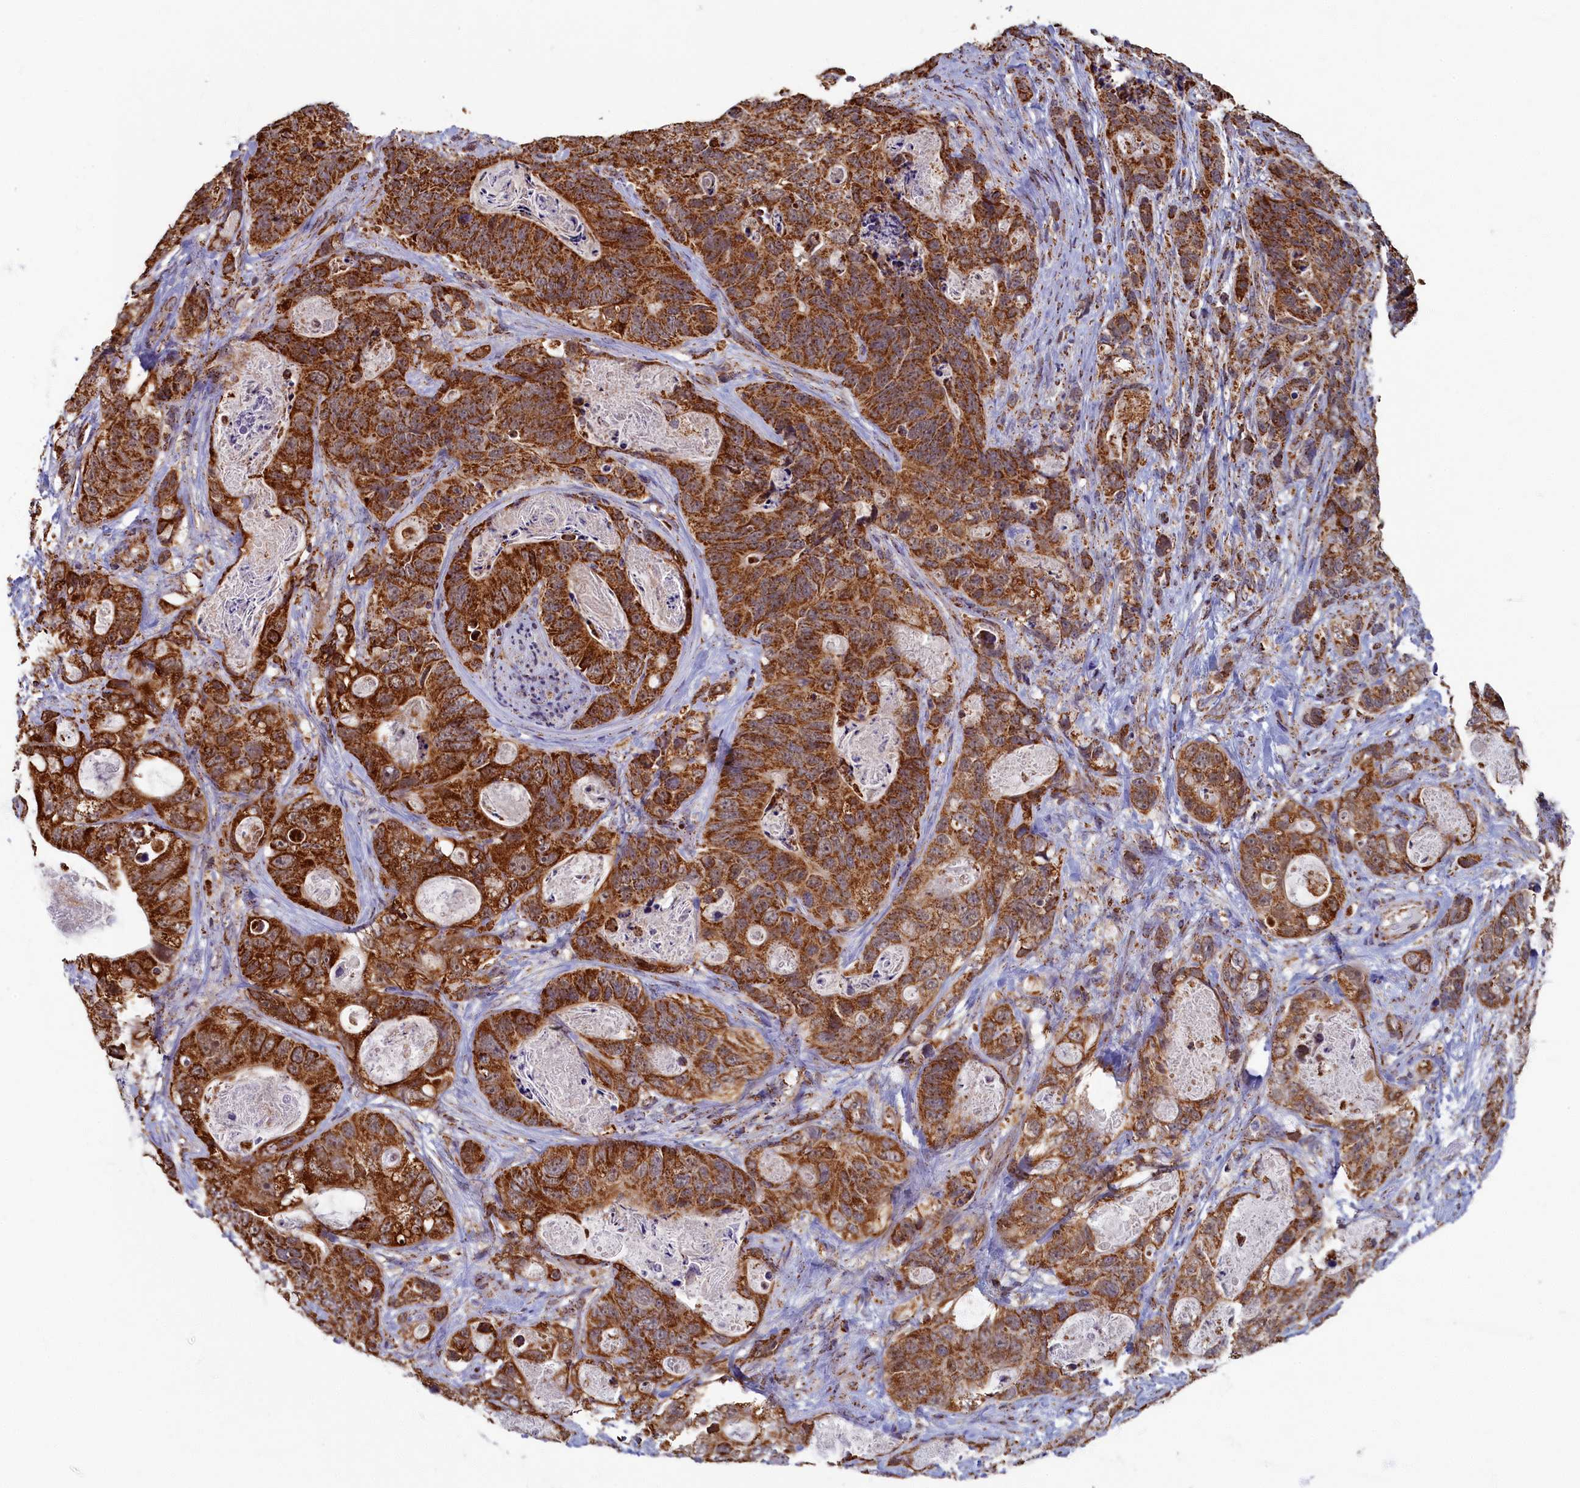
{"staining": {"intensity": "strong", "quantity": ">75%", "location": "cytoplasmic/membranous"}, "tissue": "stomach cancer", "cell_type": "Tumor cells", "image_type": "cancer", "snomed": [{"axis": "morphology", "description": "Normal tissue, NOS"}, {"axis": "morphology", "description": "Adenocarcinoma, NOS"}, {"axis": "topography", "description": "Stomach"}], "caption": "Stomach adenocarcinoma stained with a brown dye exhibits strong cytoplasmic/membranous positive expression in approximately >75% of tumor cells.", "gene": "SPR", "patient": {"sex": "female", "age": 89}}